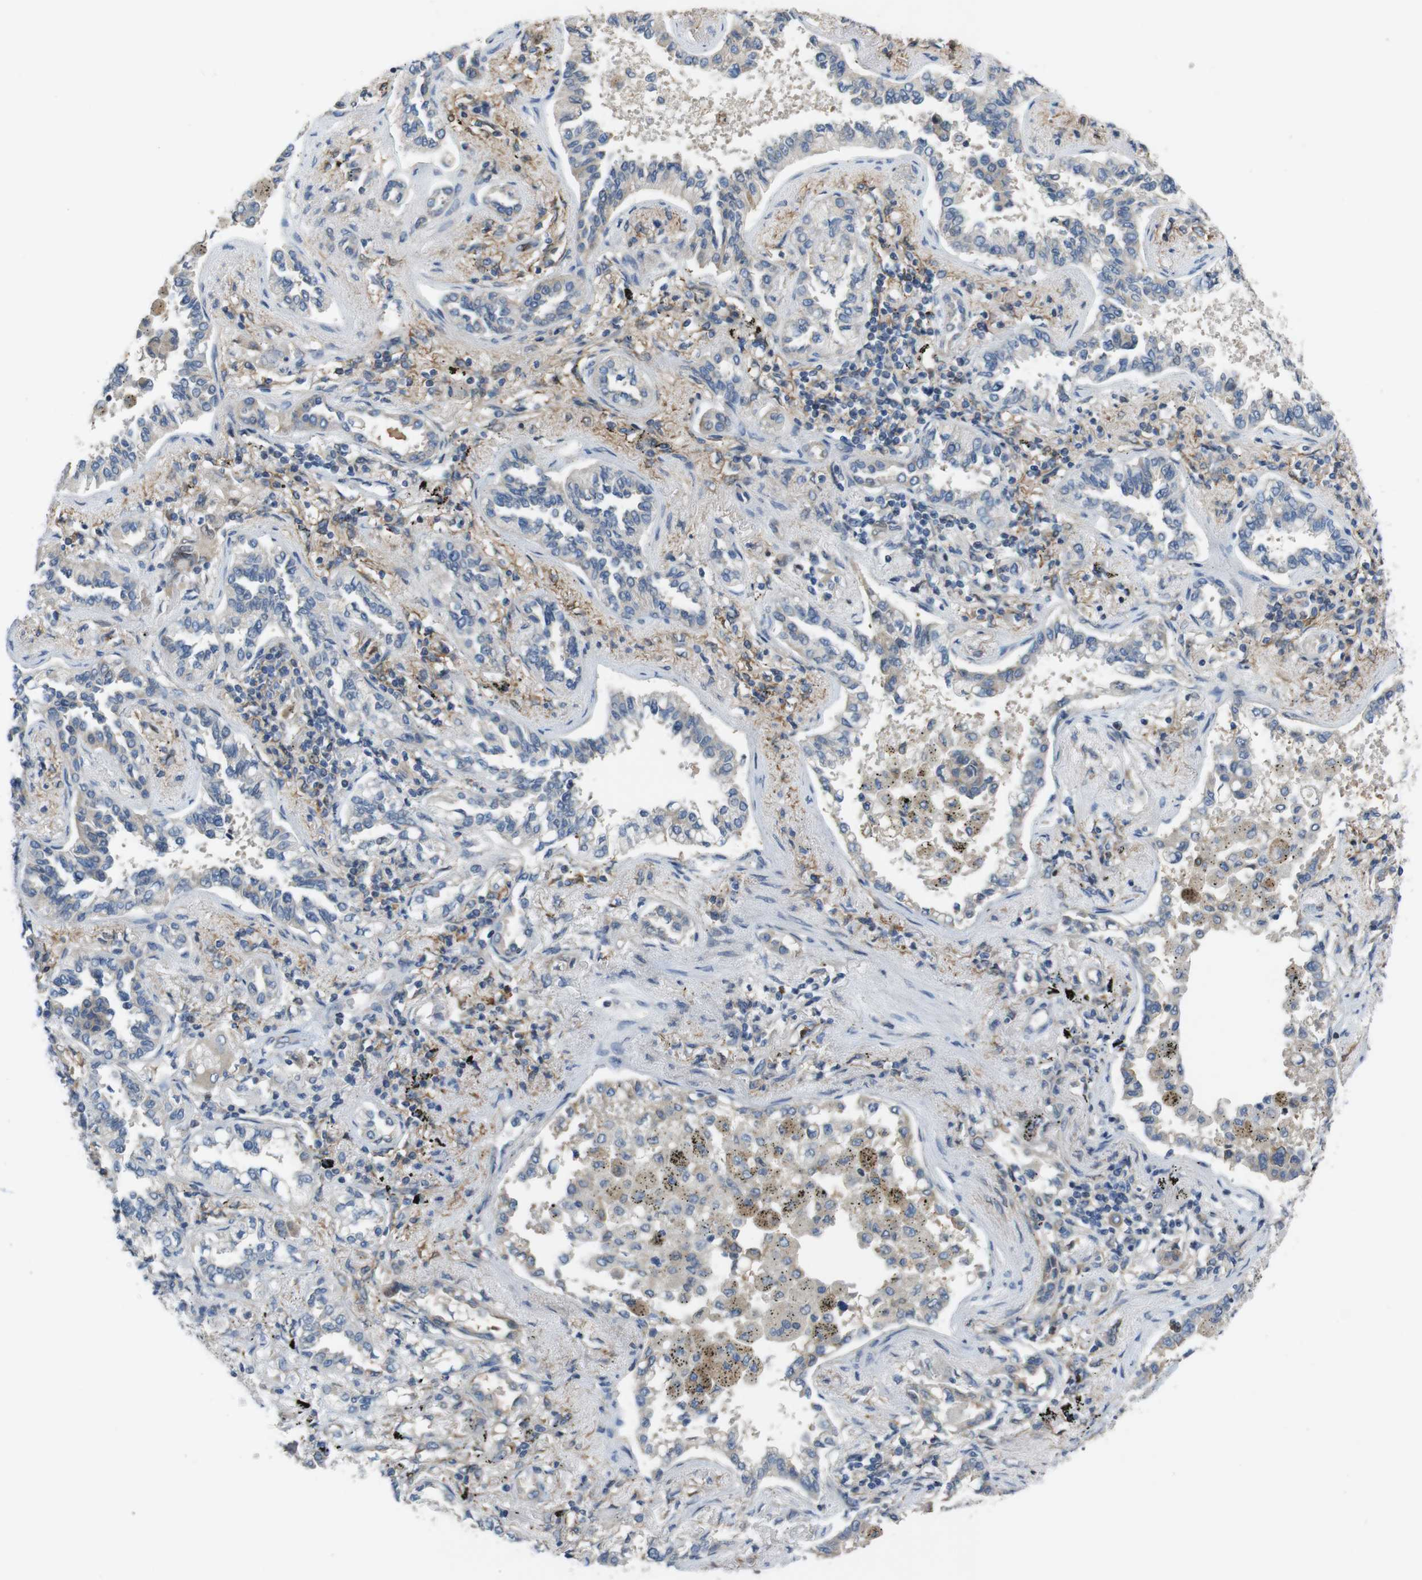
{"staining": {"intensity": "negative", "quantity": "none", "location": "none"}, "tissue": "lung cancer", "cell_type": "Tumor cells", "image_type": "cancer", "snomed": [{"axis": "morphology", "description": "Normal tissue, NOS"}, {"axis": "morphology", "description": "Adenocarcinoma, NOS"}, {"axis": "topography", "description": "Lung"}], "caption": "Lung cancer stained for a protein using IHC demonstrates no staining tumor cells.", "gene": "PCDH10", "patient": {"sex": "male", "age": 59}}